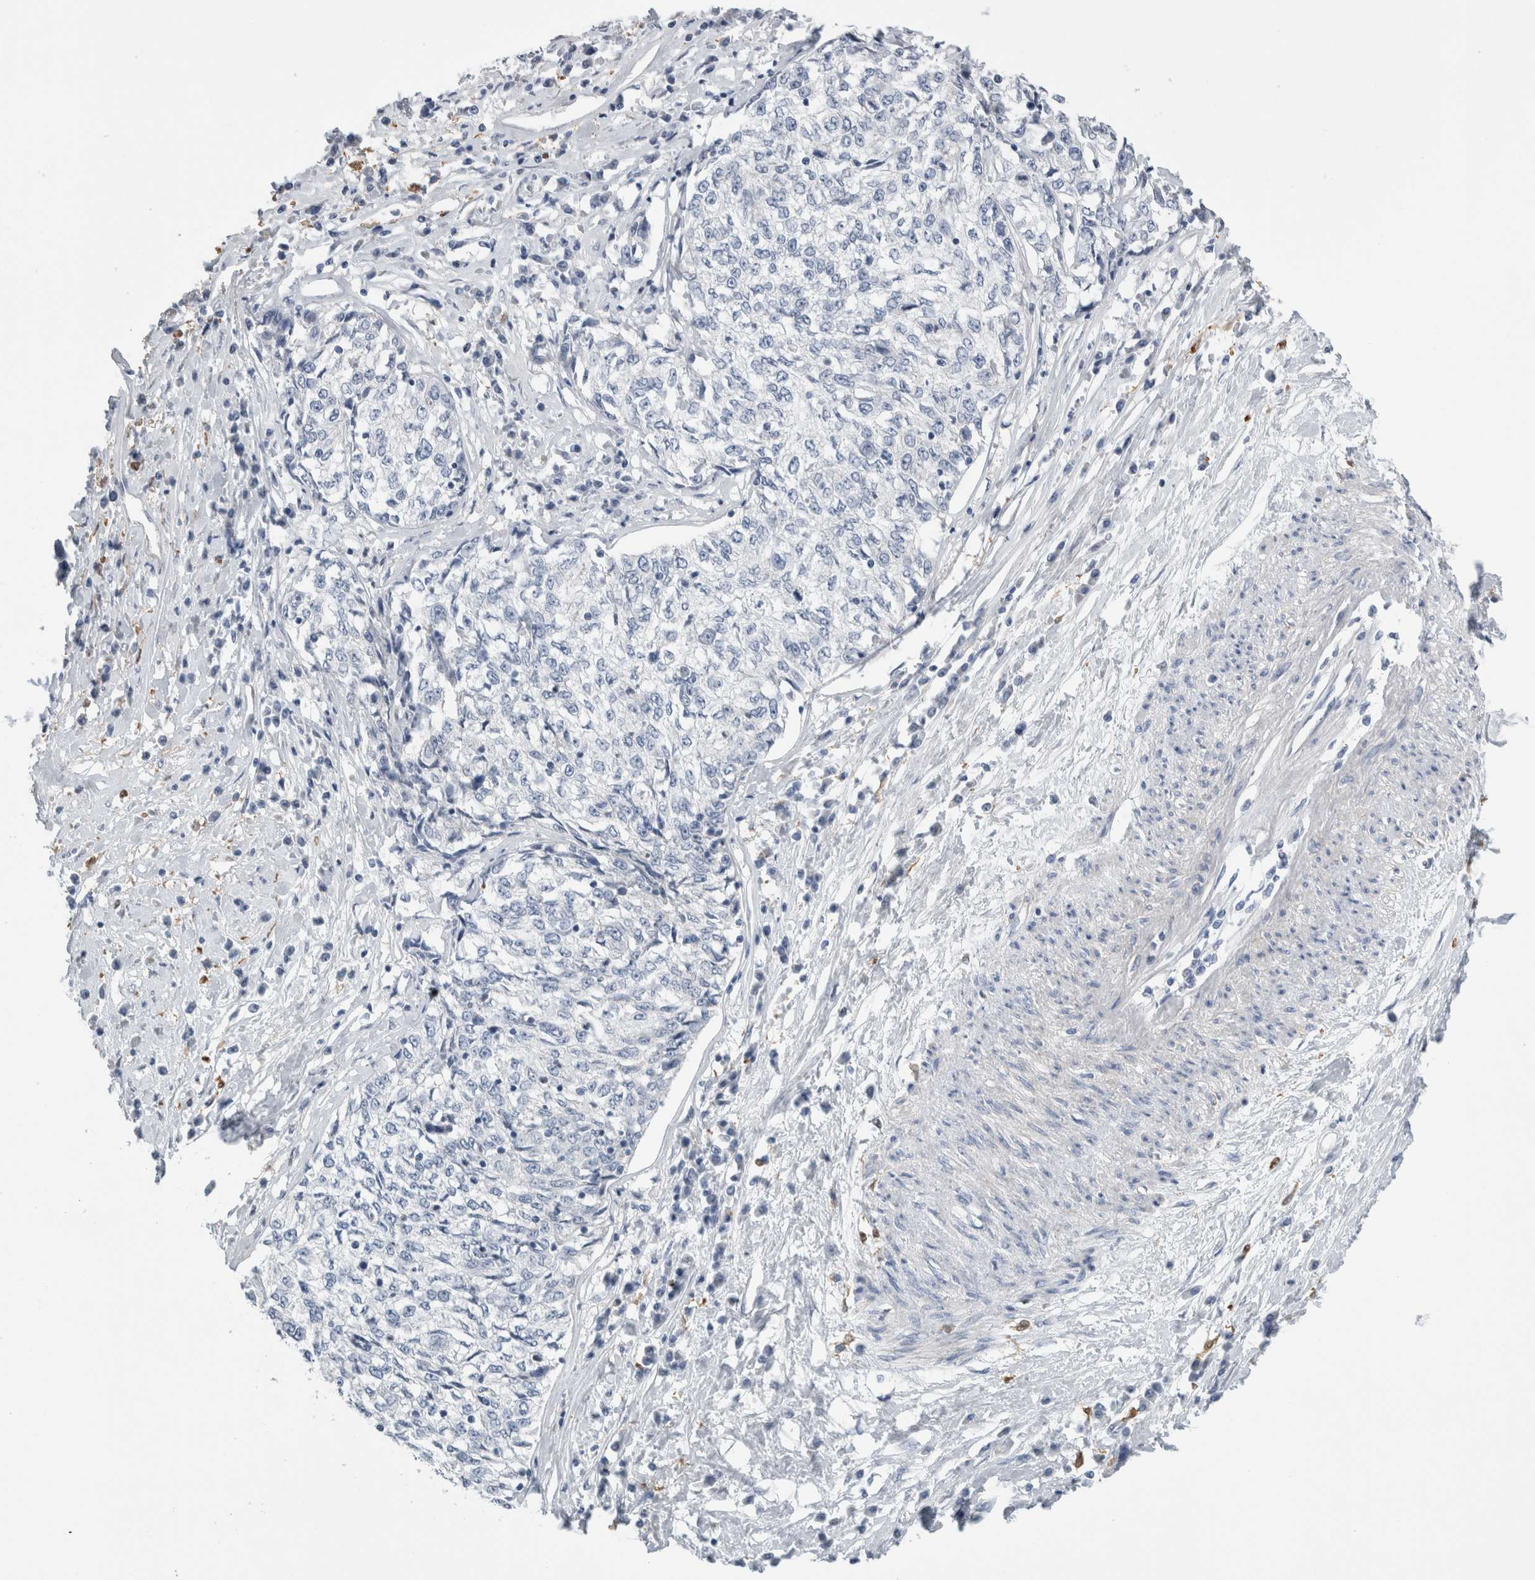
{"staining": {"intensity": "negative", "quantity": "none", "location": "none"}, "tissue": "cervical cancer", "cell_type": "Tumor cells", "image_type": "cancer", "snomed": [{"axis": "morphology", "description": "Squamous cell carcinoma, NOS"}, {"axis": "topography", "description": "Cervix"}], "caption": "Human cervical cancer stained for a protein using immunohistochemistry (IHC) demonstrates no expression in tumor cells.", "gene": "SLC20A2", "patient": {"sex": "female", "age": 57}}